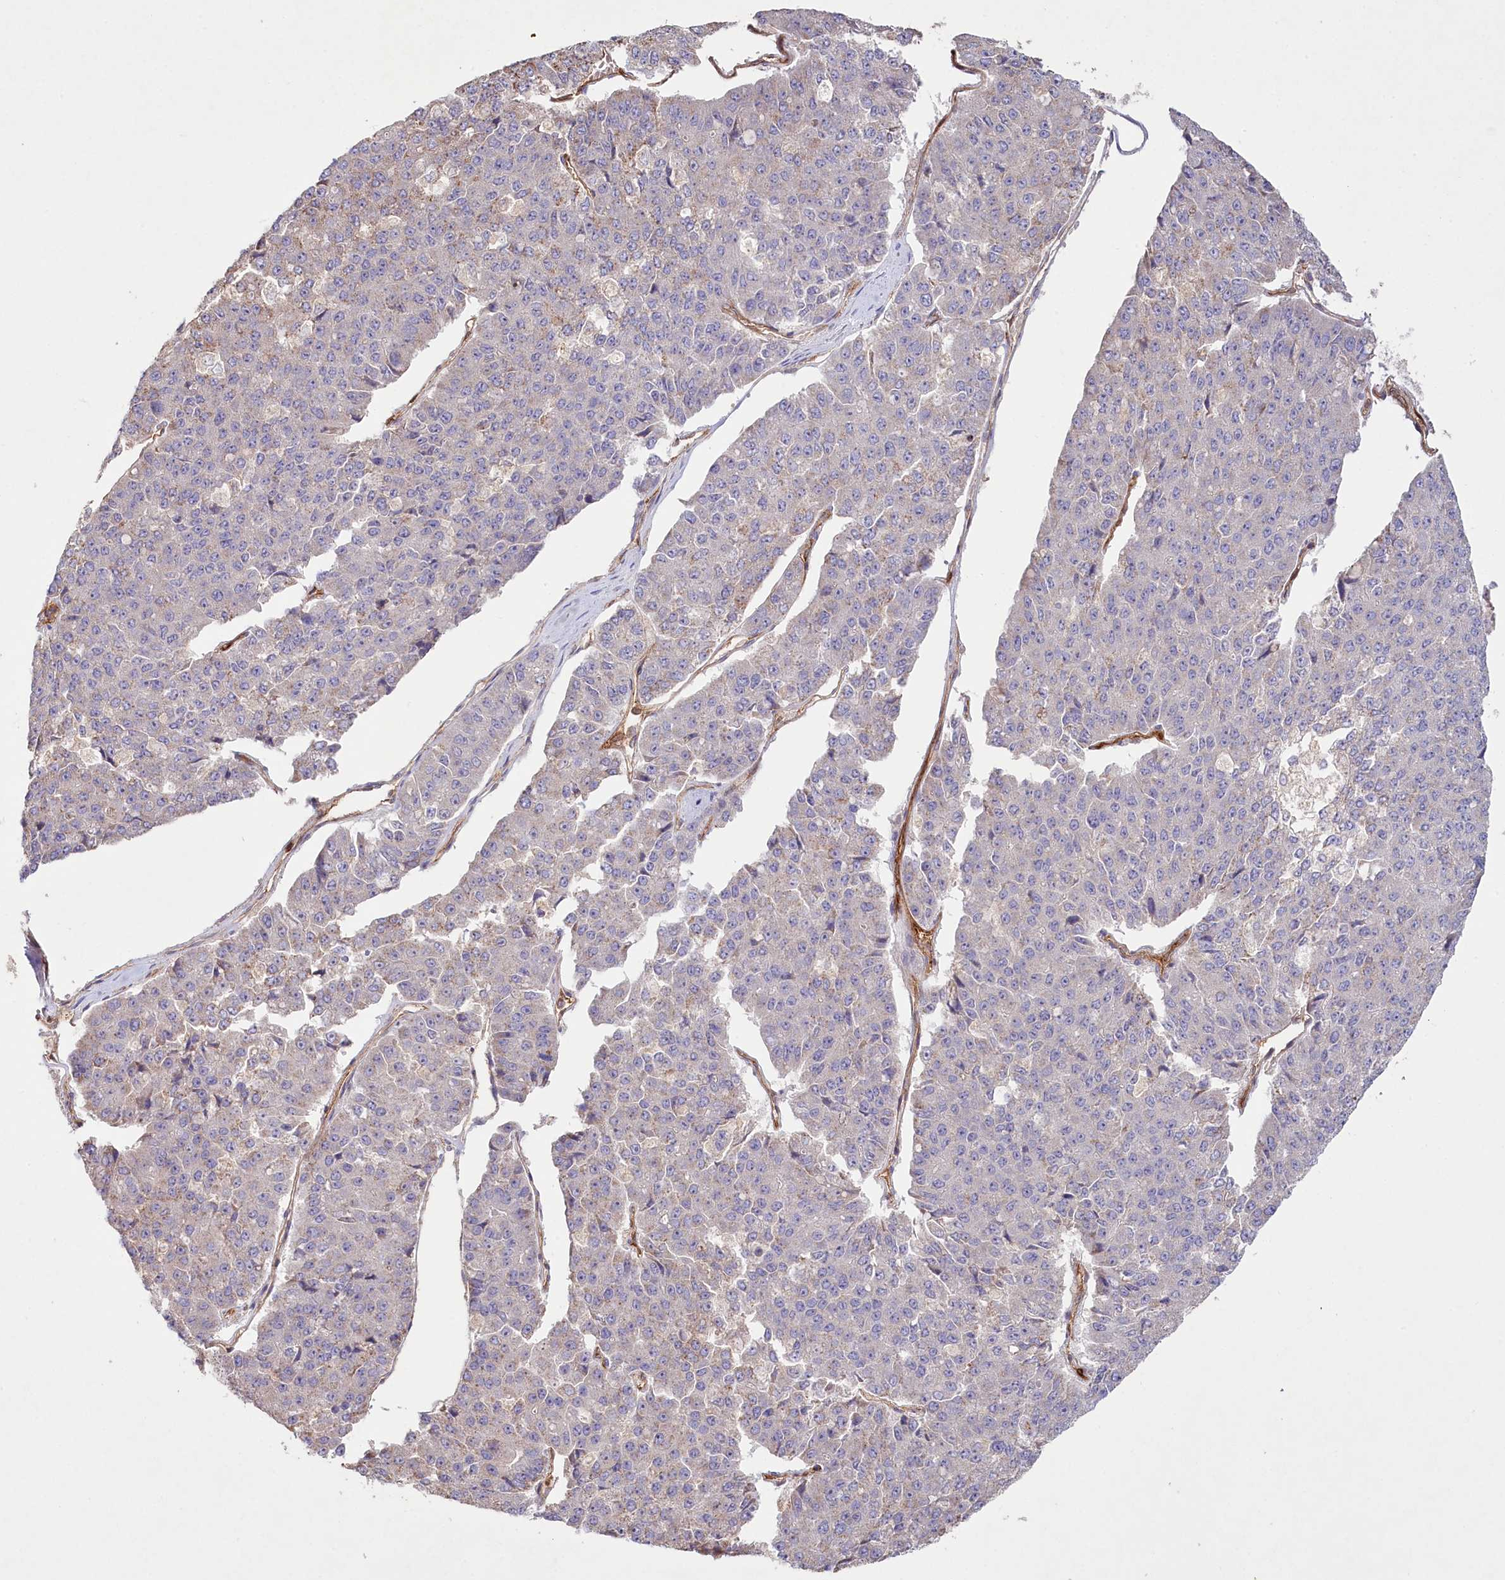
{"staining": {"intensity": "weak", "quantity": "<25%", "location": "cytoplasmic/membranous"}, "tissue": "pancreatic cancer", "cell_type": "Tumor cells", "image_type": "cancer", "snomed": [{"axis": "morphology", "description": "Adenocarcinoma, NOS"}, {"axis": "topography", "description": "Pancreas"}], "caption": "There is no significant staining in tumor cells of pancreatic cancer.", "gene": "RBP5", "patient": {"sex": "male", "age": 50}}